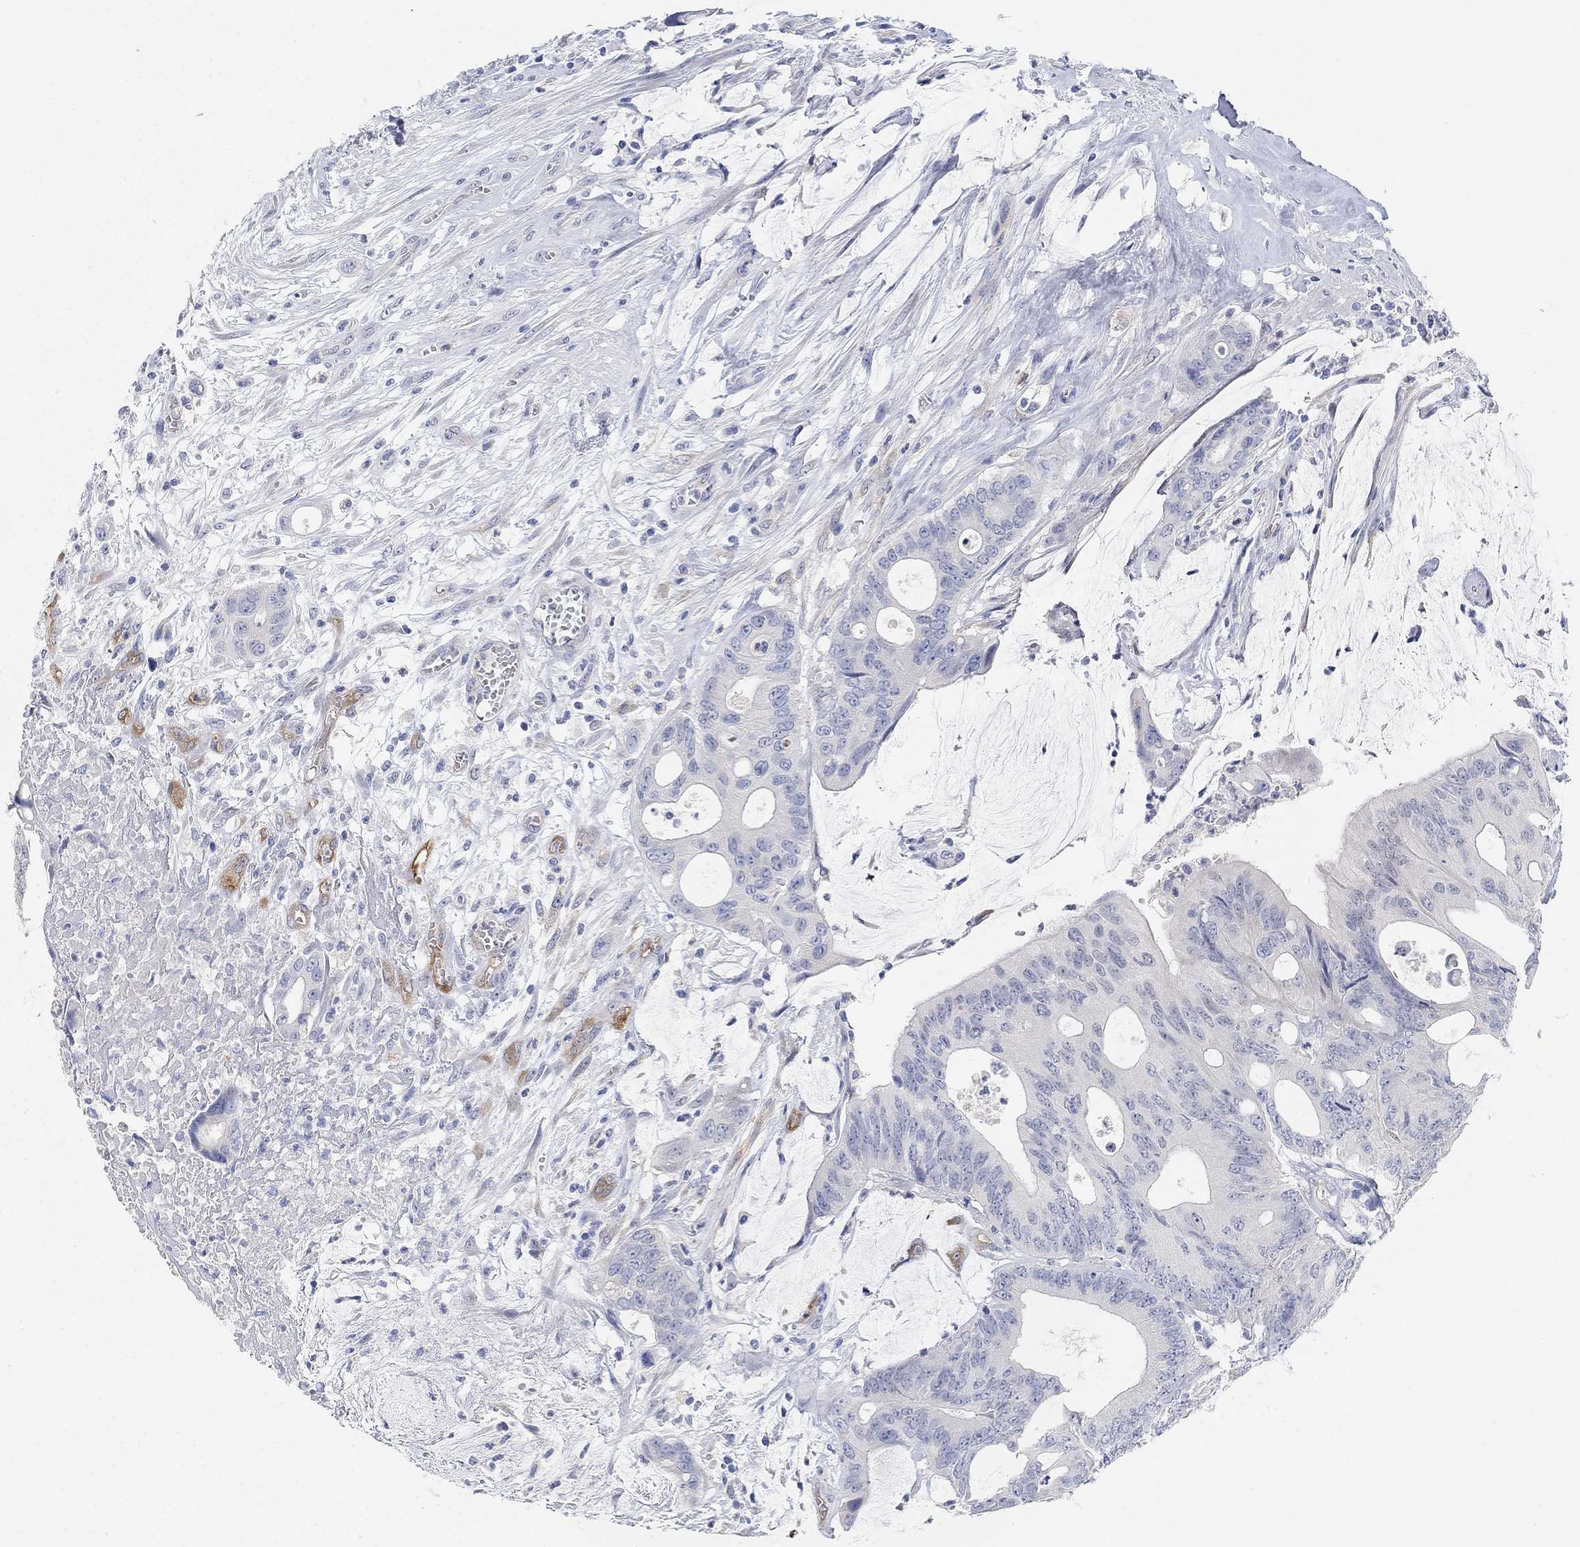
{"staining": {"intensity": "negative", "quantity": "none", "location": "none"}, "tissue": "colorectal cancer", "cell_type": "Tumor cells", "image_type": "cancer", "snomed": [{"axis": "morphology", "description": "Normal tissue, NOS"}, {"axis": "morphology", "description": "Adenocarcinoma, NOS"}, {"axis": "topography", "description": "Colon"}], "caption": "This is an immunohistochemistry (IHC) histopathology image of colorectal cancer. There is no positivity in tumor cells.", "gene": "VAT1L", "patient": {"sex": "male", "age": 65}}